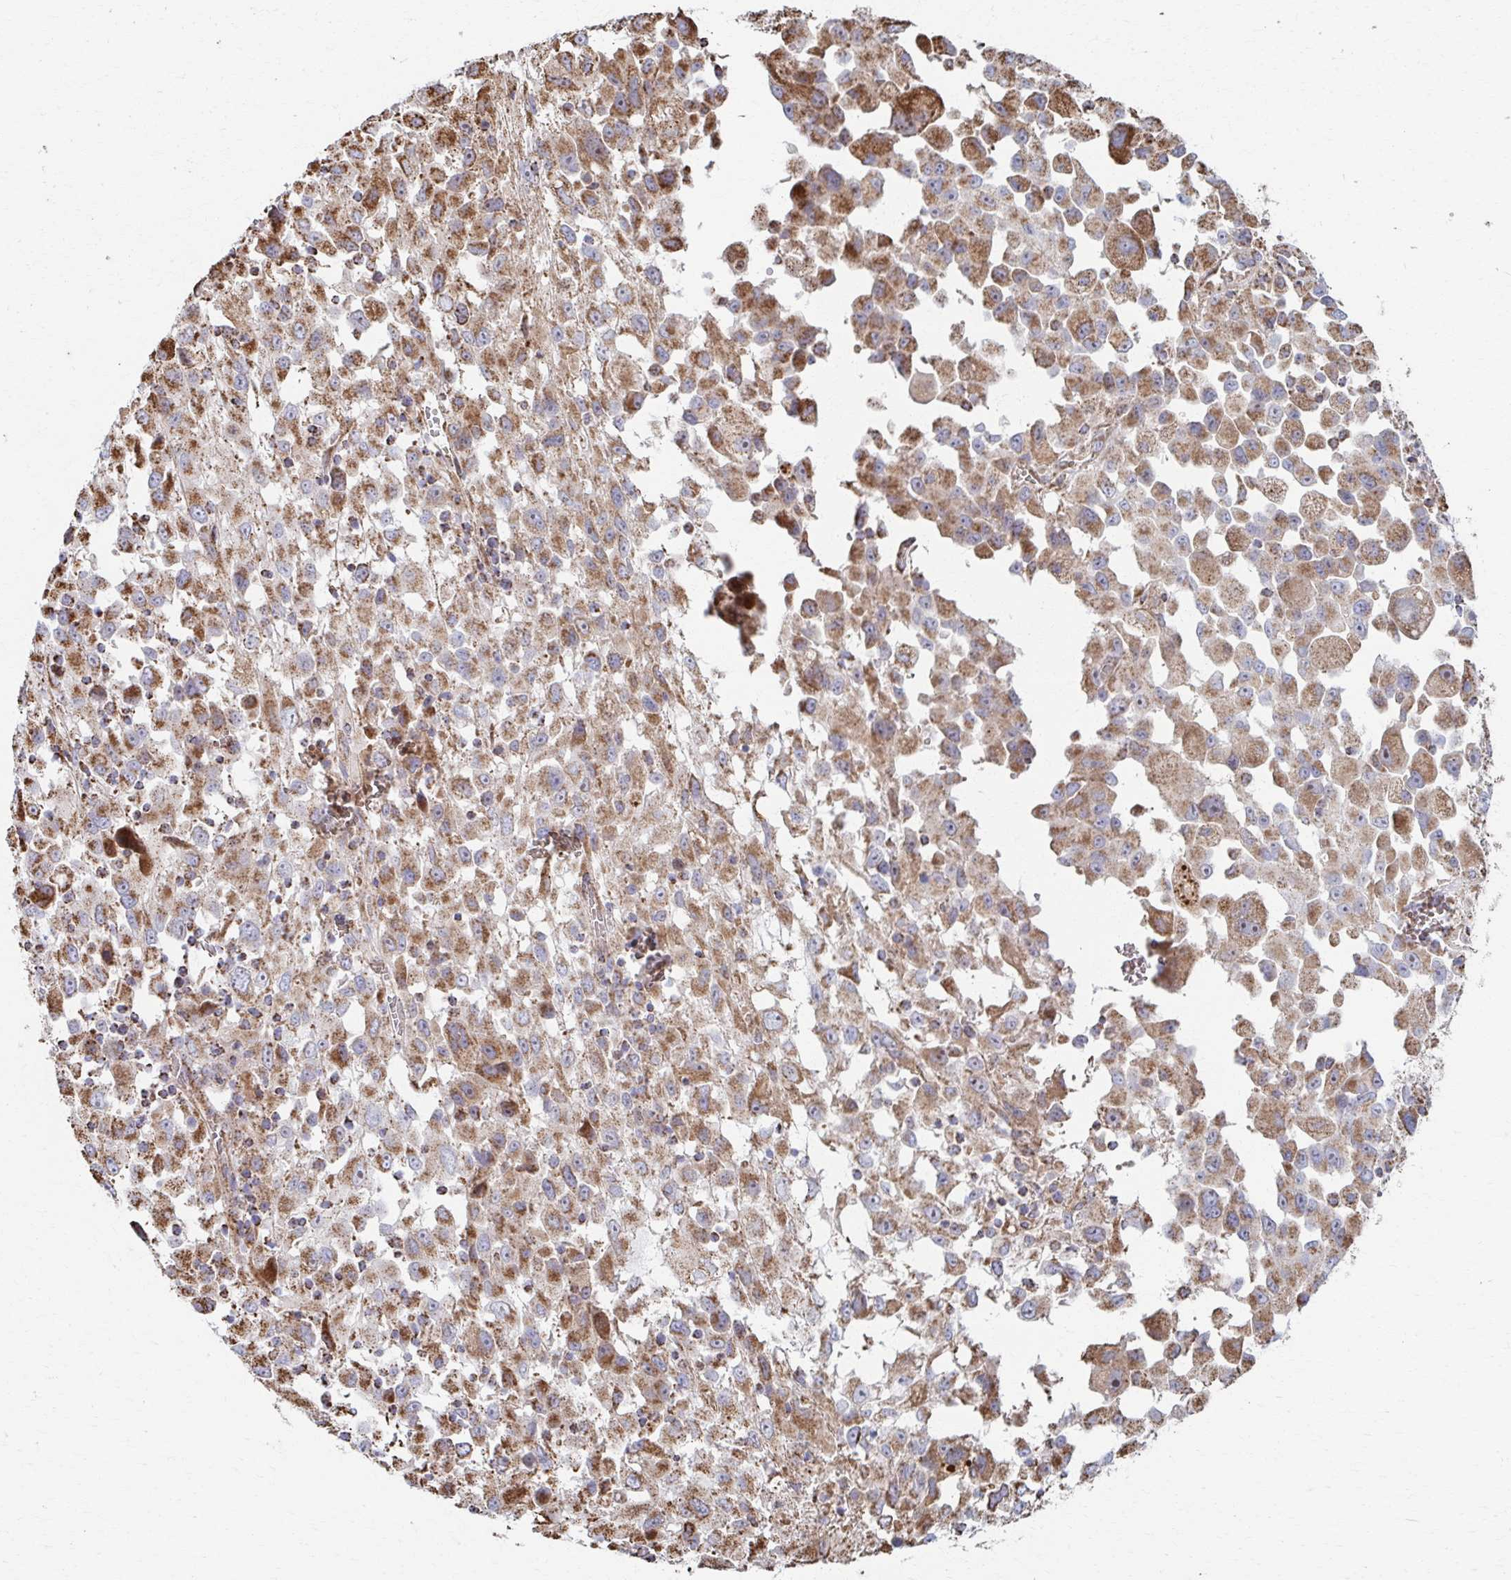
{"staining": {"intensity": "moderate", "quantity": ">75%", "location": "cytoplasmic/membranous"}, "tissue": "melanoma", "cell_type": "Tumor cells", "image_type": "cancer", "snomed": [{"axis": "morphology", "description": "Malignant melanoma, Metastatic site"}, {"axis": "topography", "description": "Soft tissue"}], "caption": "Immunohistochemistry micrograph of neoplastic tissue: human melanoma stained using IHC exhibits medium levels of moderate protein expression localized specifically in the cytoplasmic/membranous of tumor cells, appearing as a cytoplasmic/membranous brown color.", "gene": "SAT1", "patient": {"sex": "male", "age": 50}}